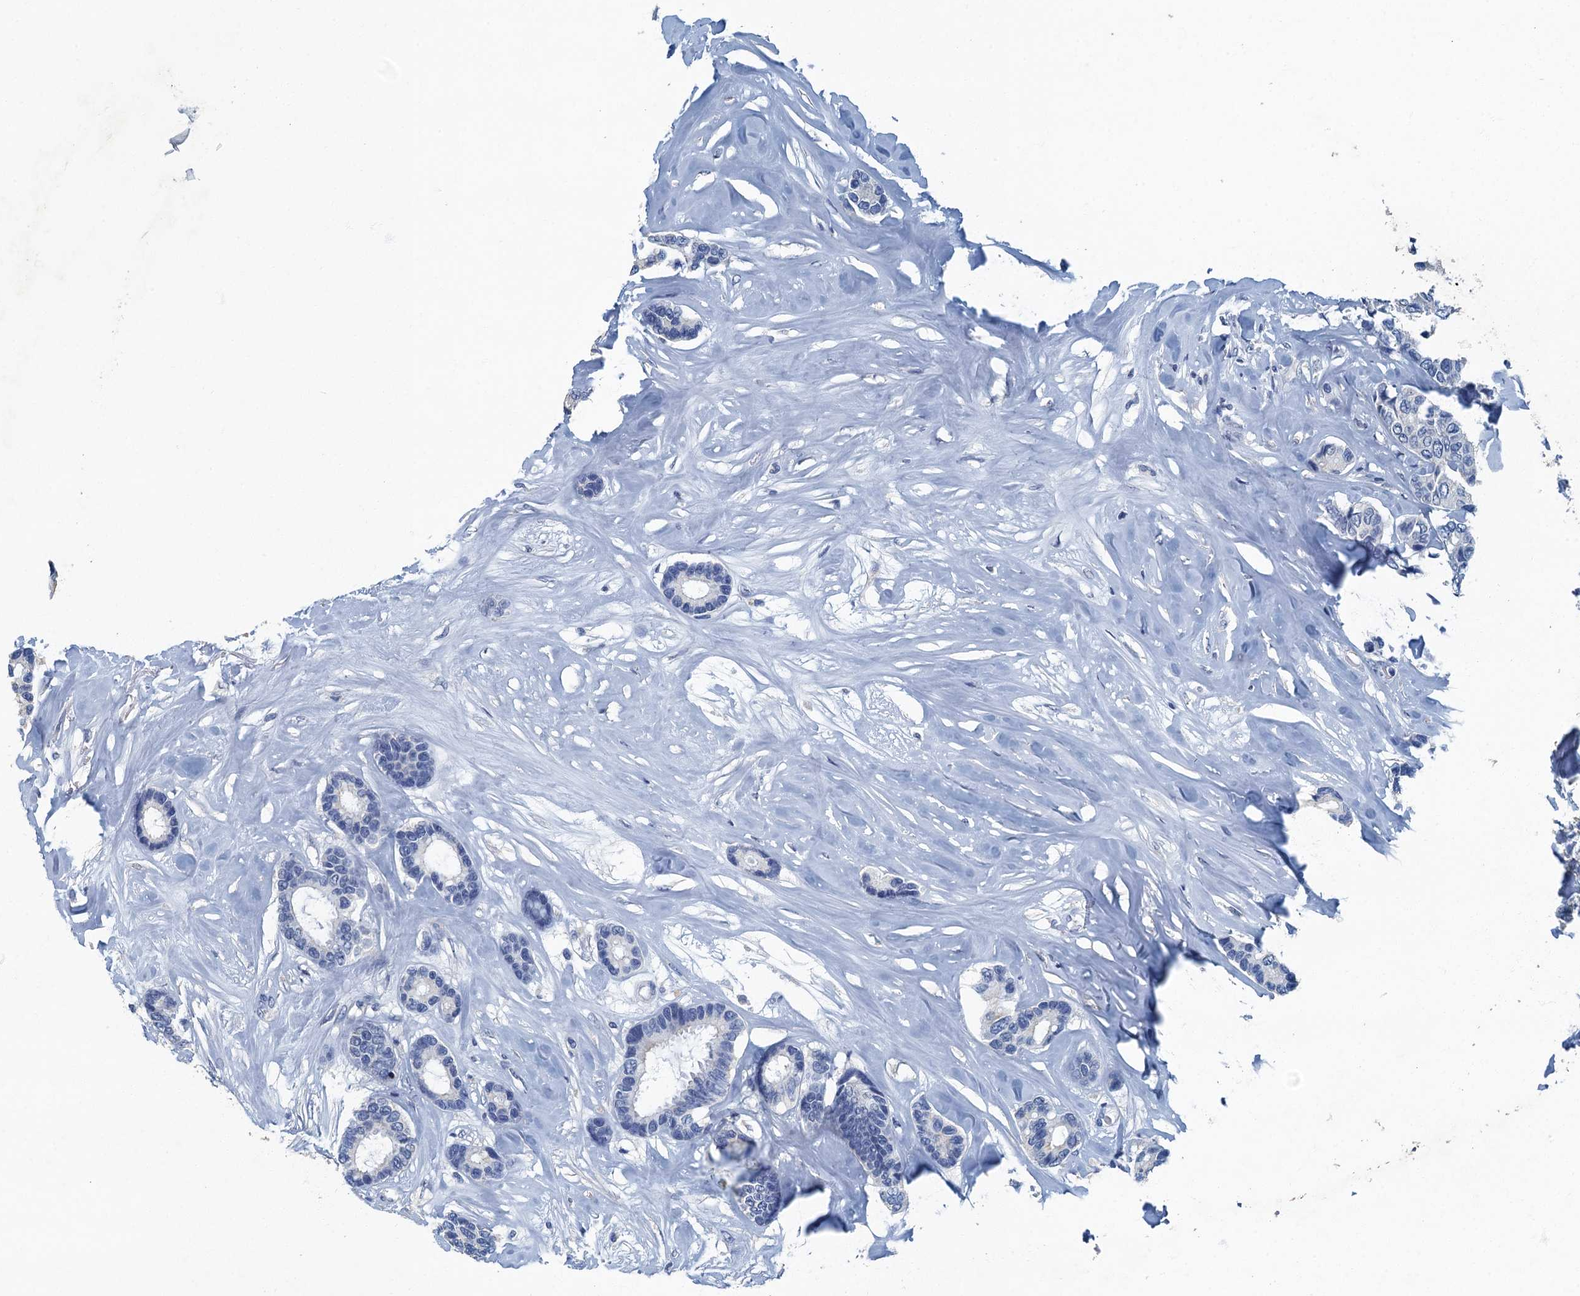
{"staining": {"intensity": "negative", "quantity": "none", "location": "none"}, "tissue": "breast cancer", "cell_type": "Tumor cells", "image_type": "cancer", "snomed": [{"axis": "morphology", "description": "Duct carcinoma"}, {"axis": "topography", "description": "Breast"}], "caption": "This is a micrograph of IHC staining of breast invasive ductal carcinoma, which shows no staining in tumor cells.", "gene": "GADL1", "patient": {"sex": "female", "age": 87}}